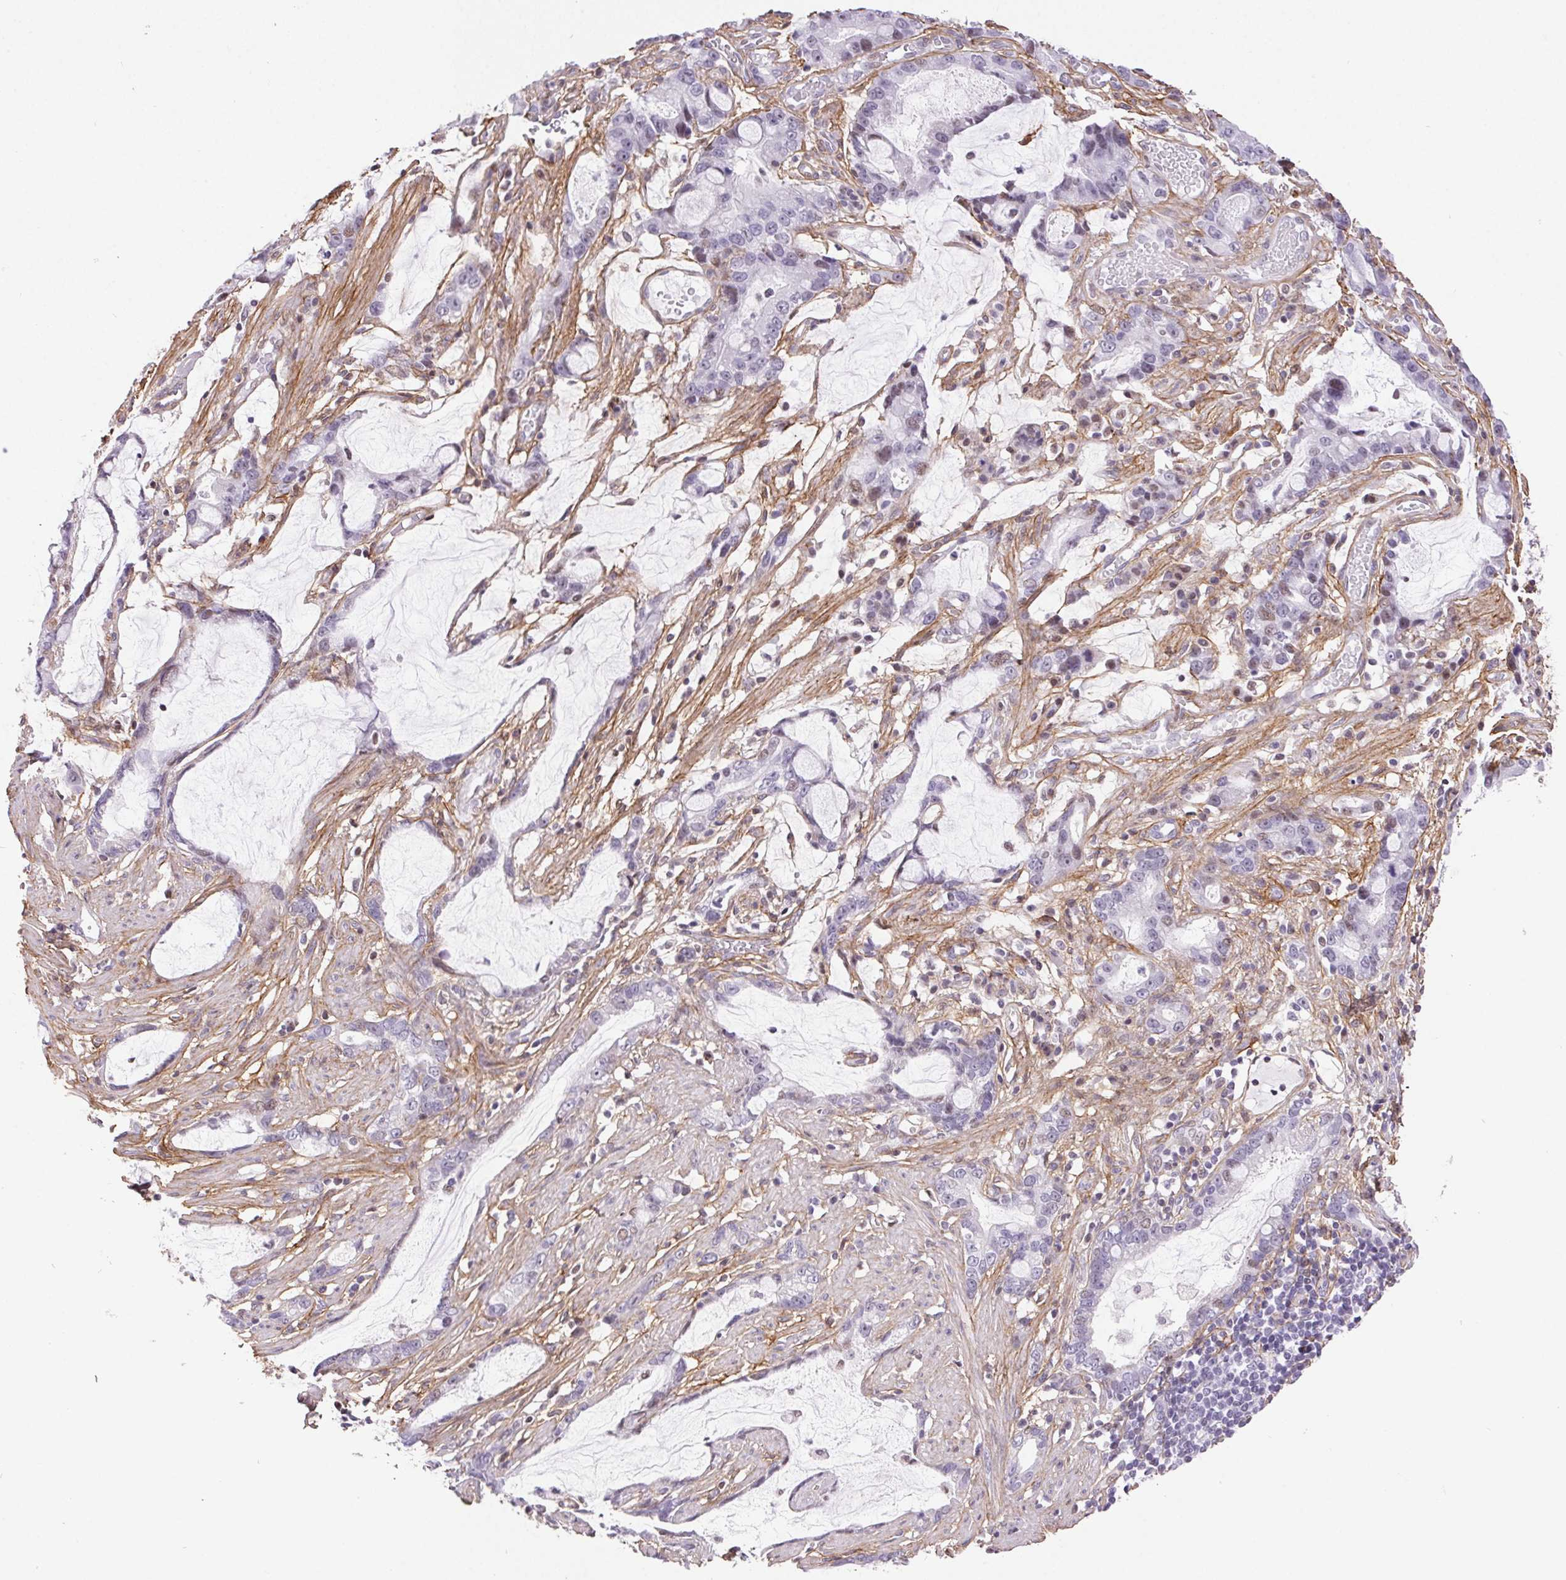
{"staining": {"intensity": "moderate", "quantity": "<25%", "location": "nuclear"}, "tissue": "stomach cancer", "cell_type": "Tumor cells", "image_type": "cancer", "snomed": [{"axis": "morphology", "description": "Adenocarcinoma, NOS"}, {"axis": "topography", "description": "Stomach"}], "caption": "Protein analysis of adenocarcinoma (stomach) tissue exhibits moderate nuclear positivity in about <25% of tumor cells.", "gene": "PDZD2", "patient": {"sex": "male", "age": 55}}